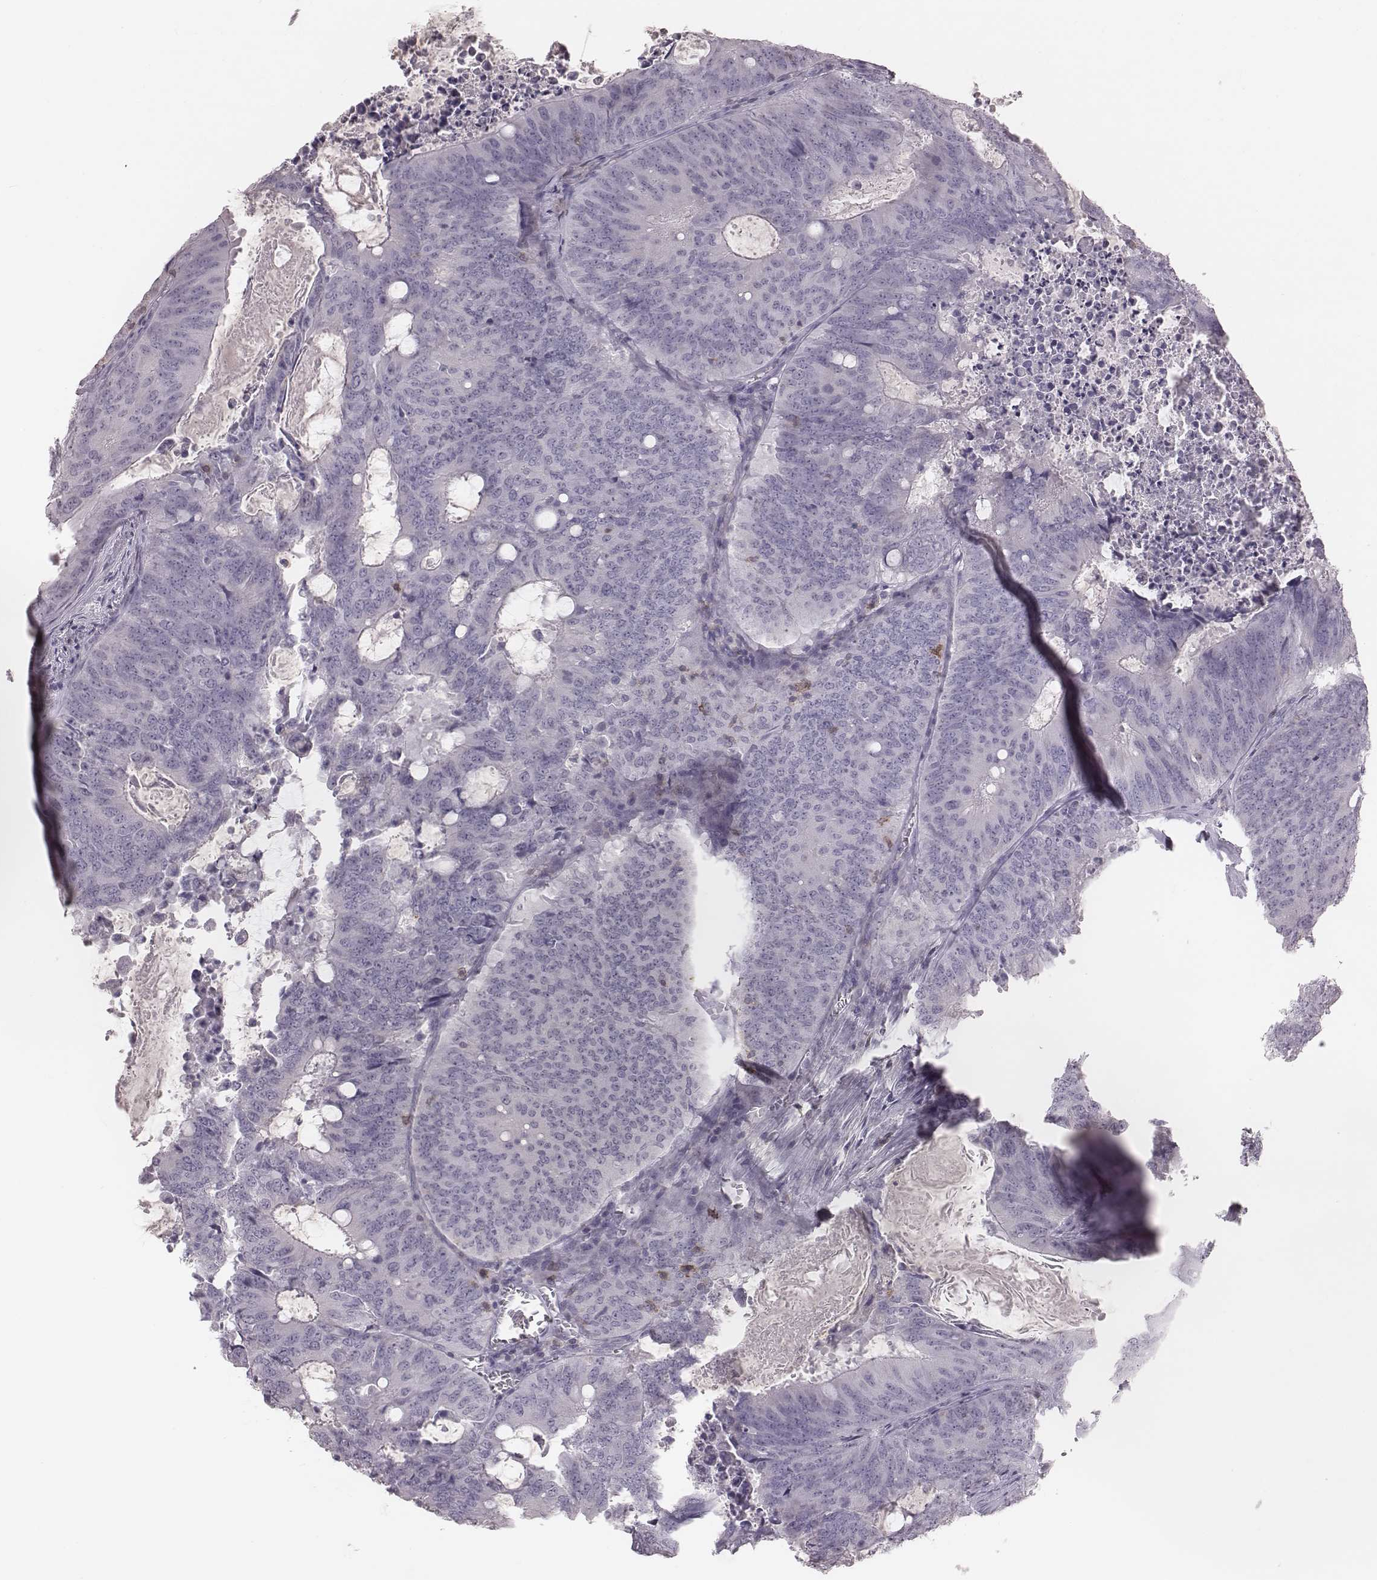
{"staining": {"intensity": "negative", "quantity": "none", "location": "none"}, "tissue": "colorectal cancer", "cell_type": "Tumor cells", "image_type": "cancer", "snomed": [{"axis": "morphology", "description": "Adenocarcinoma, NOS"}, {"axis": "topography", "description": "Colon"}], "caption": "Tumor cells are negative for brown protein staining in colorectal cancer (adenocarcinoma). The staining was performed using DAB to visualize the protein expression in brown, while the nuclei were stained in blue with hematoxylin (Magnification: 20x).", "gene": "PDCD1", "patient": {"sex": "male", "age": 67}}